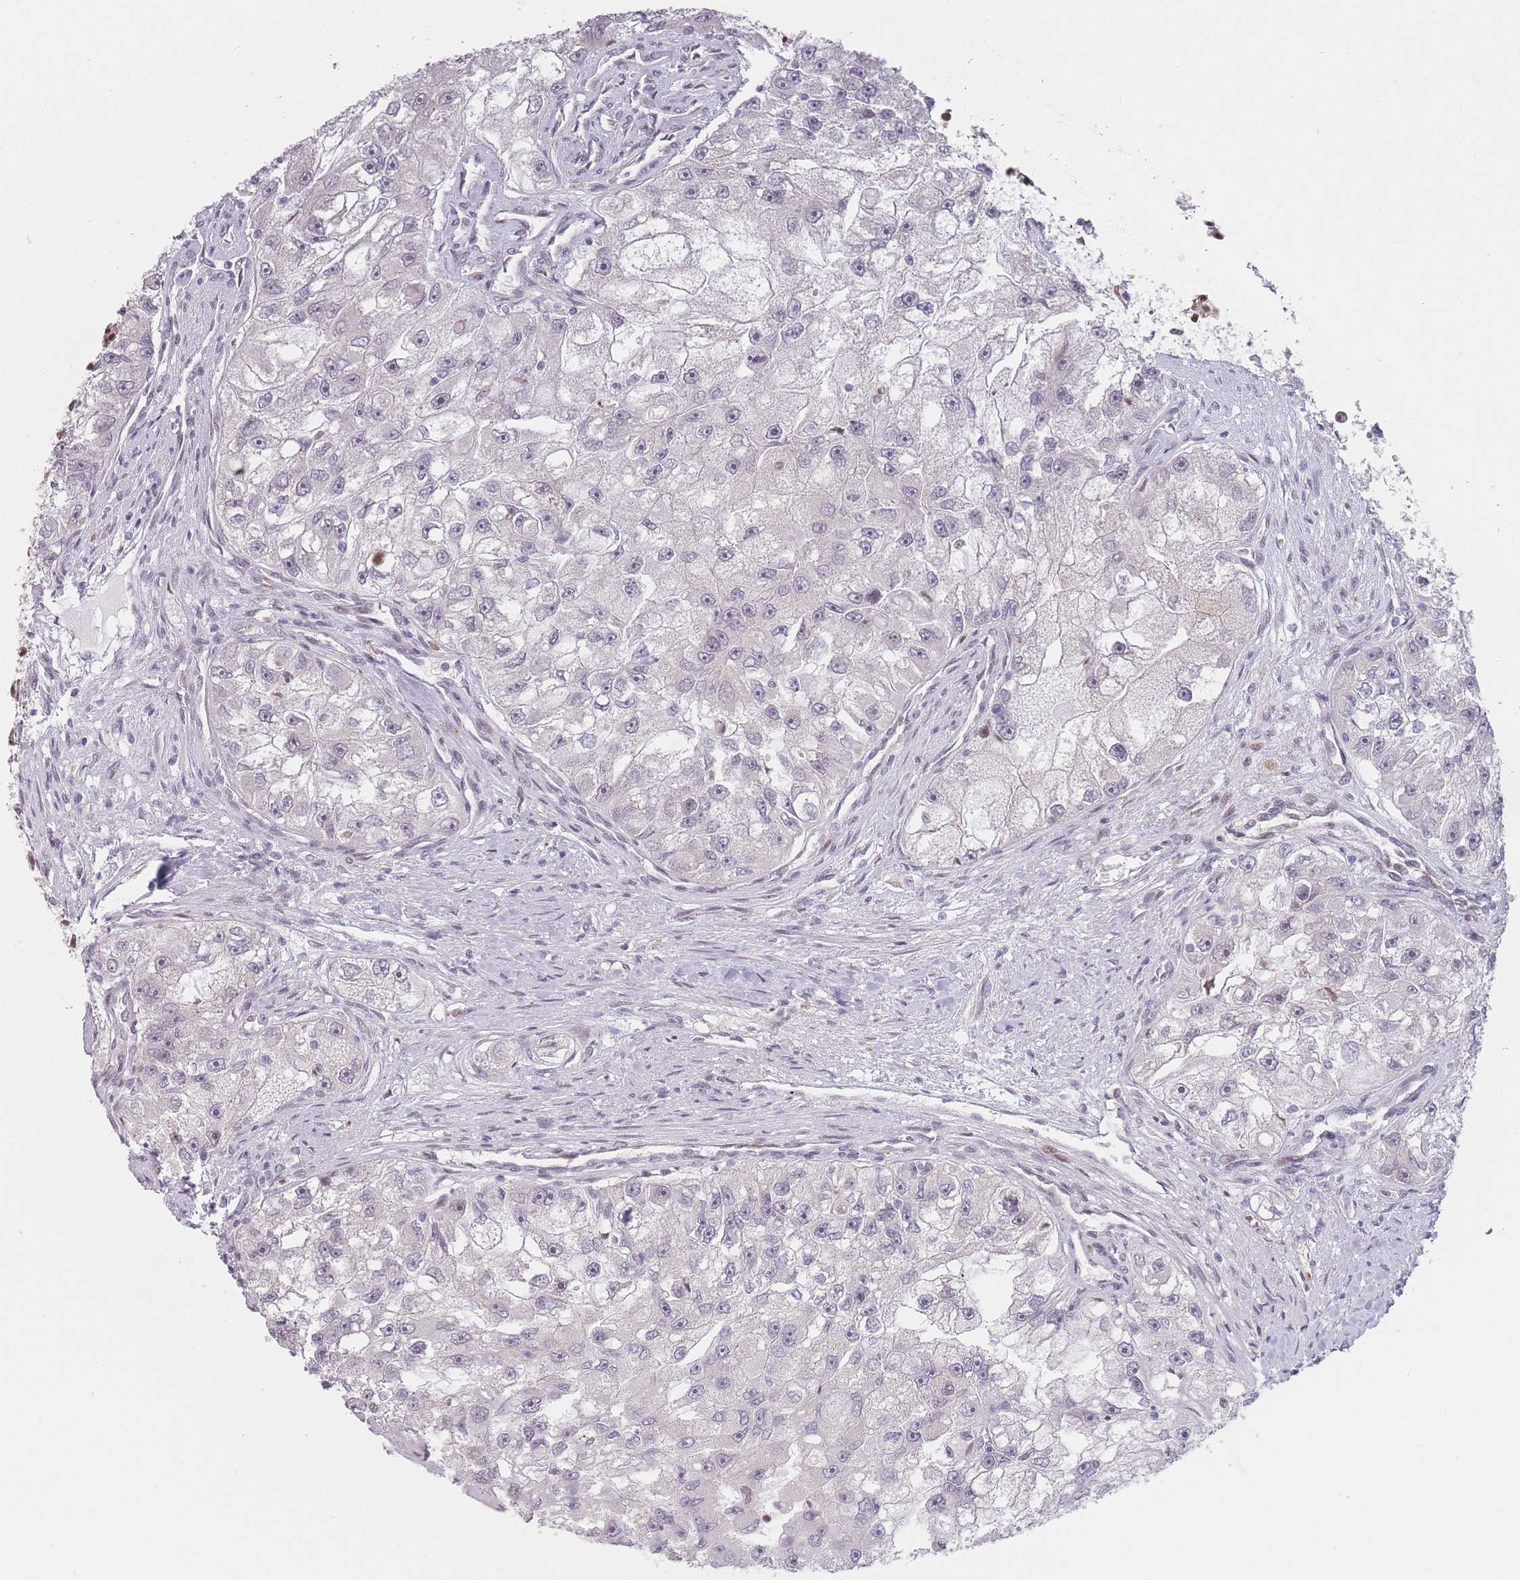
{"staining": {"intensity": "negative", "quantity": "none", "location": "none"}, "tissue": "renal cancer", "cell_type": "Tumor cells", "image_type": "cancer", "snomed": [{"axis": "morphology", "description": "Adenocarcinoma, NOS"}, {"axis": "topography", "description": "Kidney"}], "caption": "A photomicrograph of renal cancer stained for a protein shows no brown staining in tumor cells.", "gene": "SUPT6H", "patient": {"sex": "male", "age": 63}}